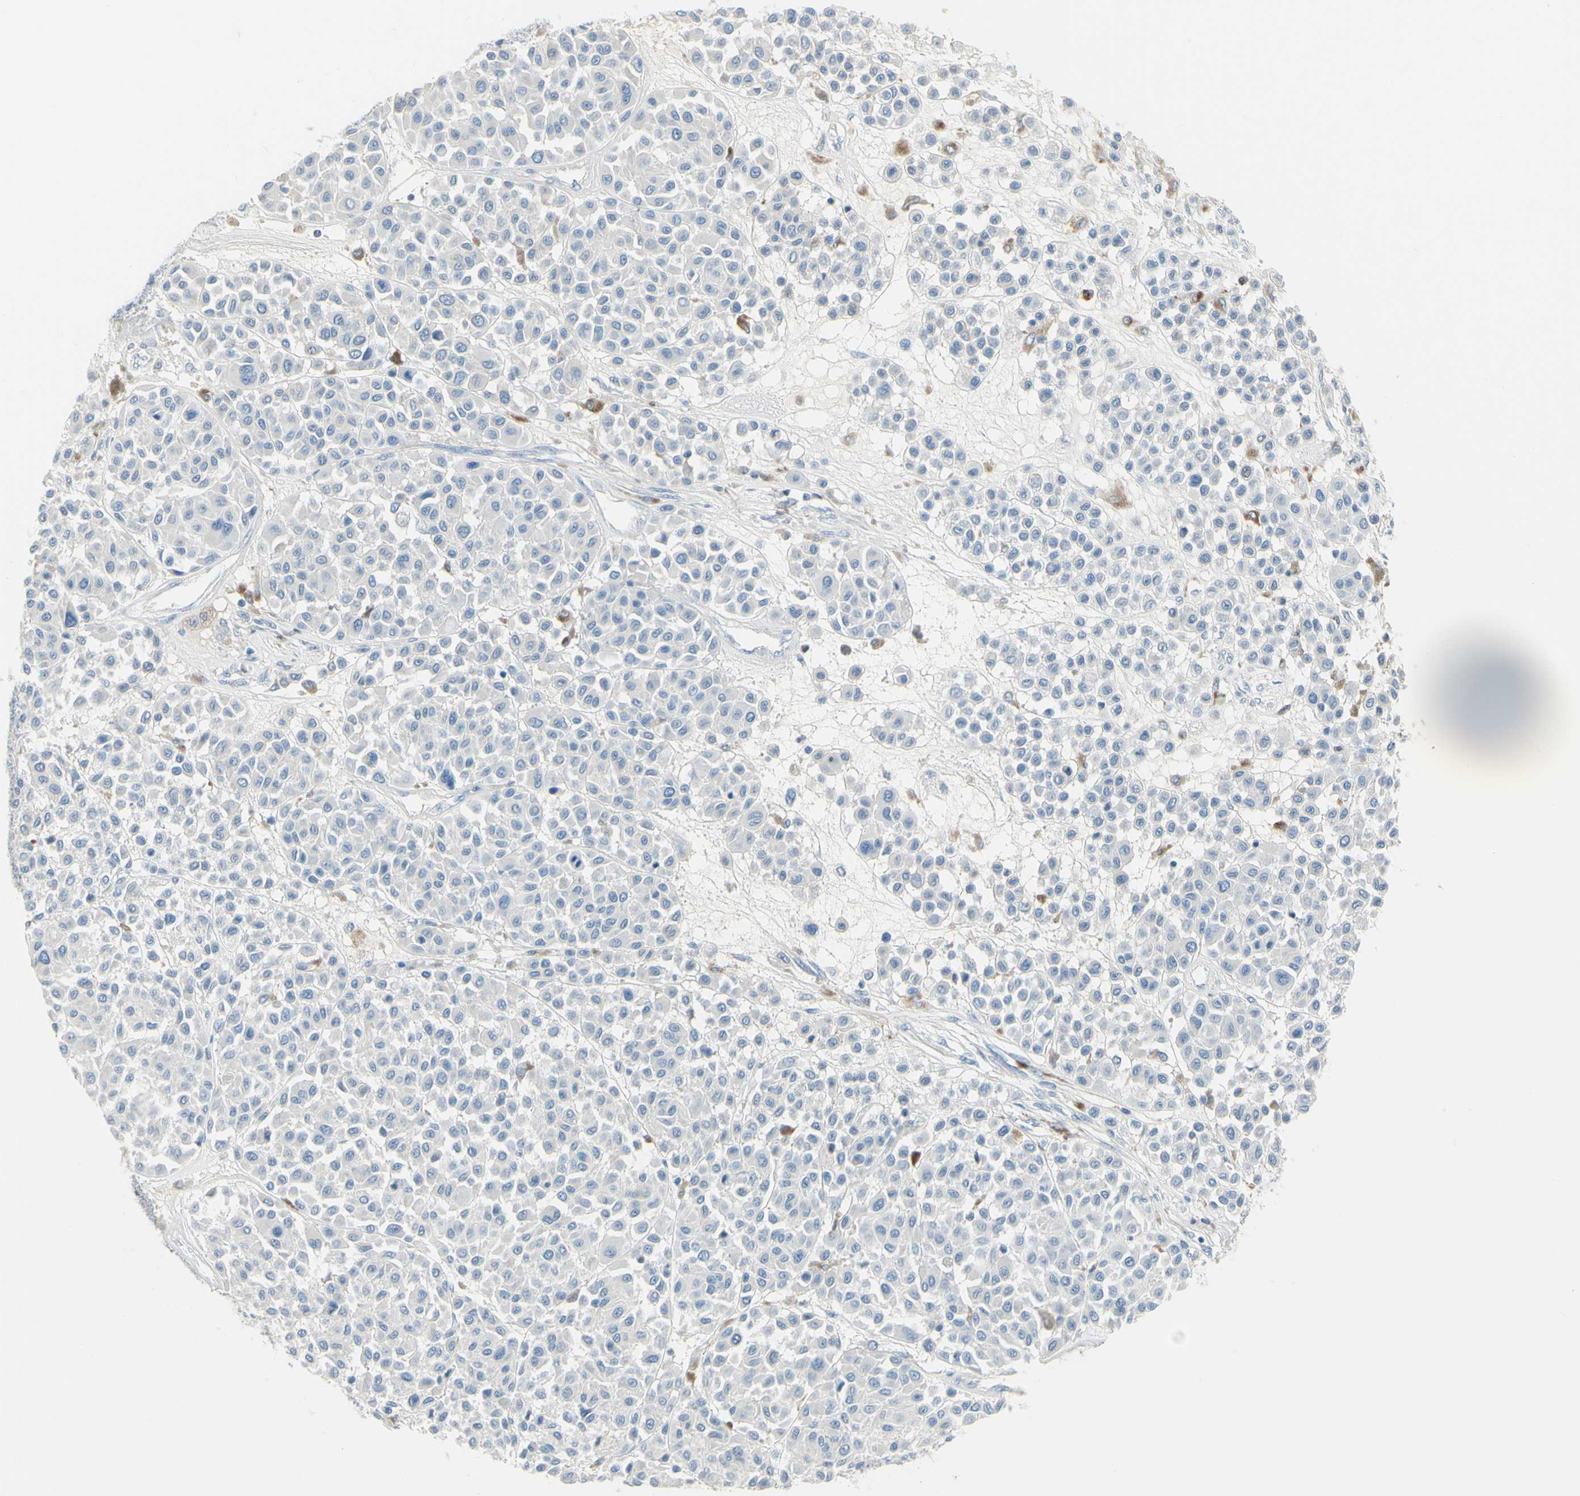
{"staining": {"intensity": "negative", "quantity": "none", "location": "none"}, "tissue": "melanoma", "cell_type": "Tumor cells", "image_type": "cancer", "snomed": [{"axis": "morphology", "description": "Malignant melanoma, Metastatic site"}, {"axis": "topography", "description": "Soft tissue"}], "caption": "DAB immunohistochemical staining of melanoma demonstrates no significant positivity in tumor cells.", "gene": "ZNF557", "patient": {"sex": "male", "age": 41}}